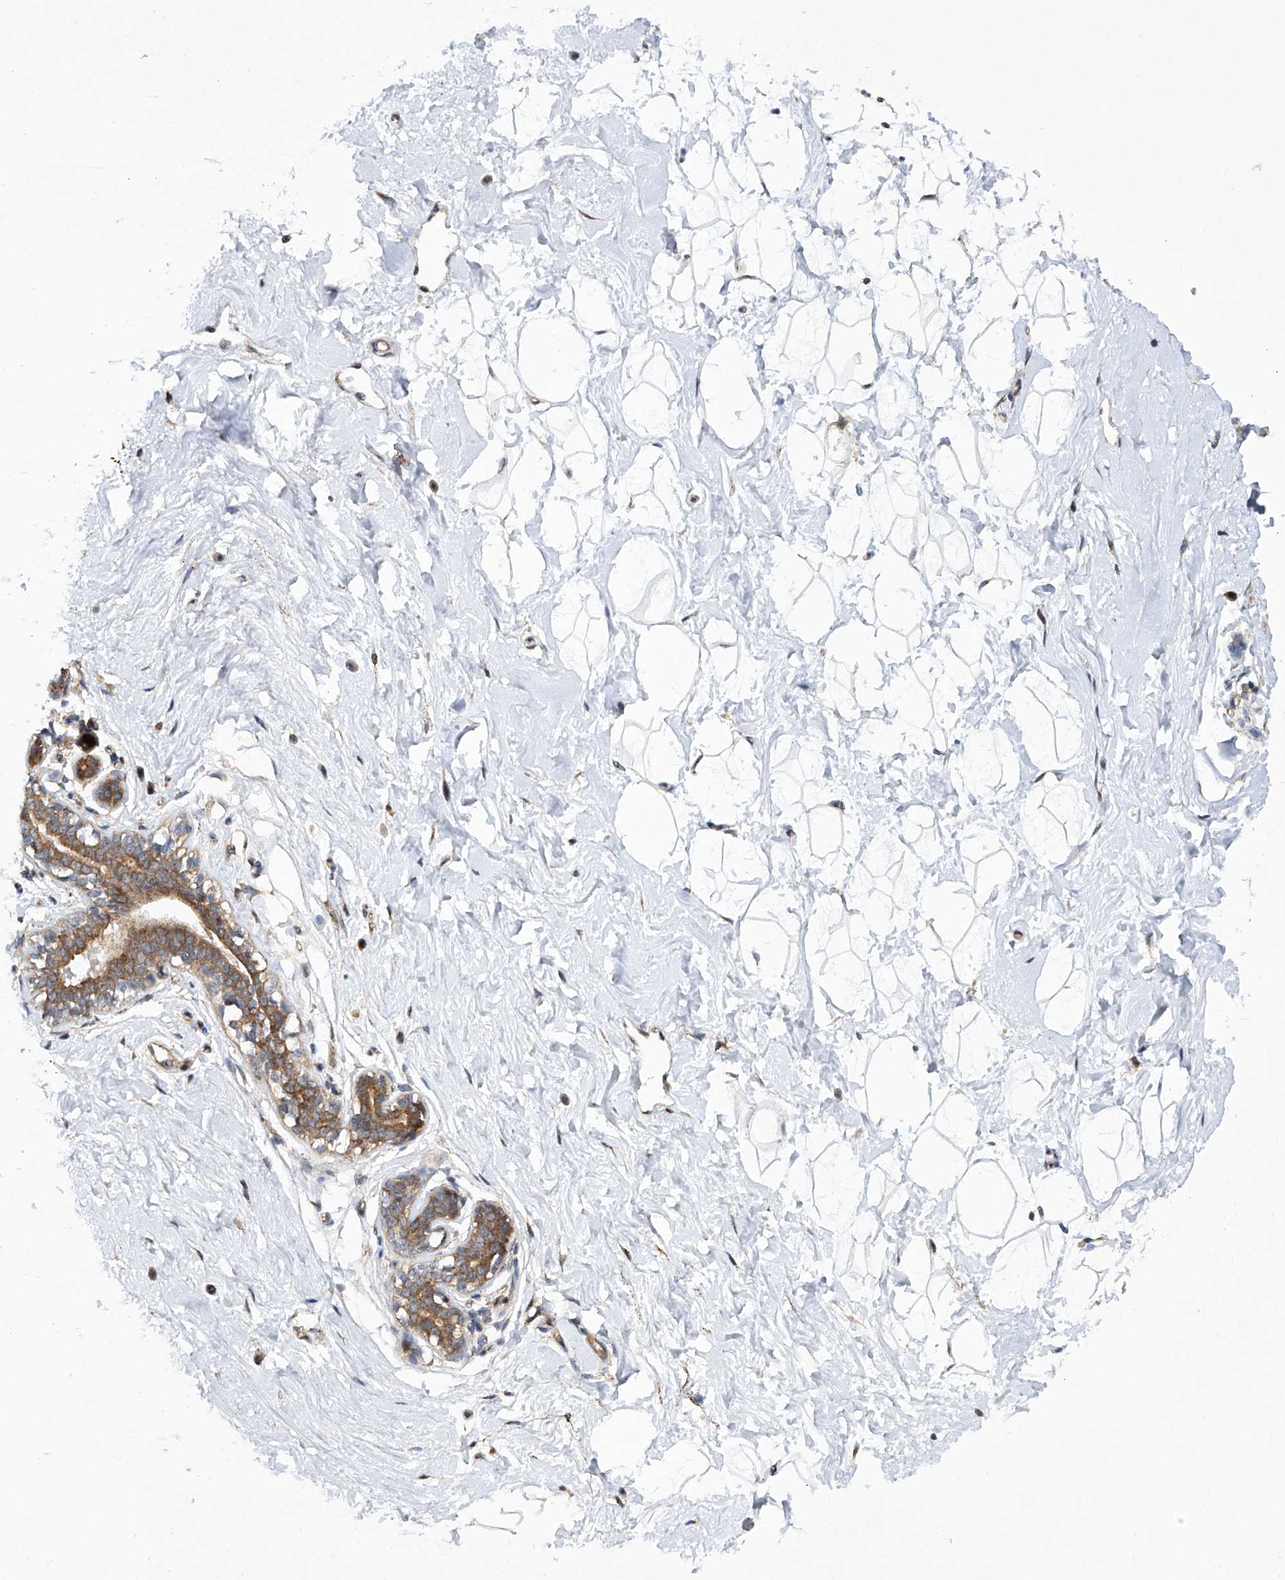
{"staining": {"intensity": "weak", "quantity": "25%-75%", "location": "cytoplasmic/membranous"}, "tissue": "breast", "cell_type": "Adipocytes", "image_type": "normal", "snomed": [{"axis": "morphology", "description": "Normal tissue, NOS"}, {"axis": "morphology", "description": "Adenoma, NOS"}, {"axis": "topography", "description": "Breast"}], "caption": "Immunohistochemistry (IHC) staining of benign breast, which displays low levels of weak cytoplasmic/membranous positivity in approximately 25%-75% of adipocytes indicating weak cytoplasmic/membranous protein positivity. The staining was performed using DAB (brown) for protein detection and nuclei were counterstained in hematoxylin (blue).", "gene": "CISH", "patient": {"sex": "female", "age": 23}}